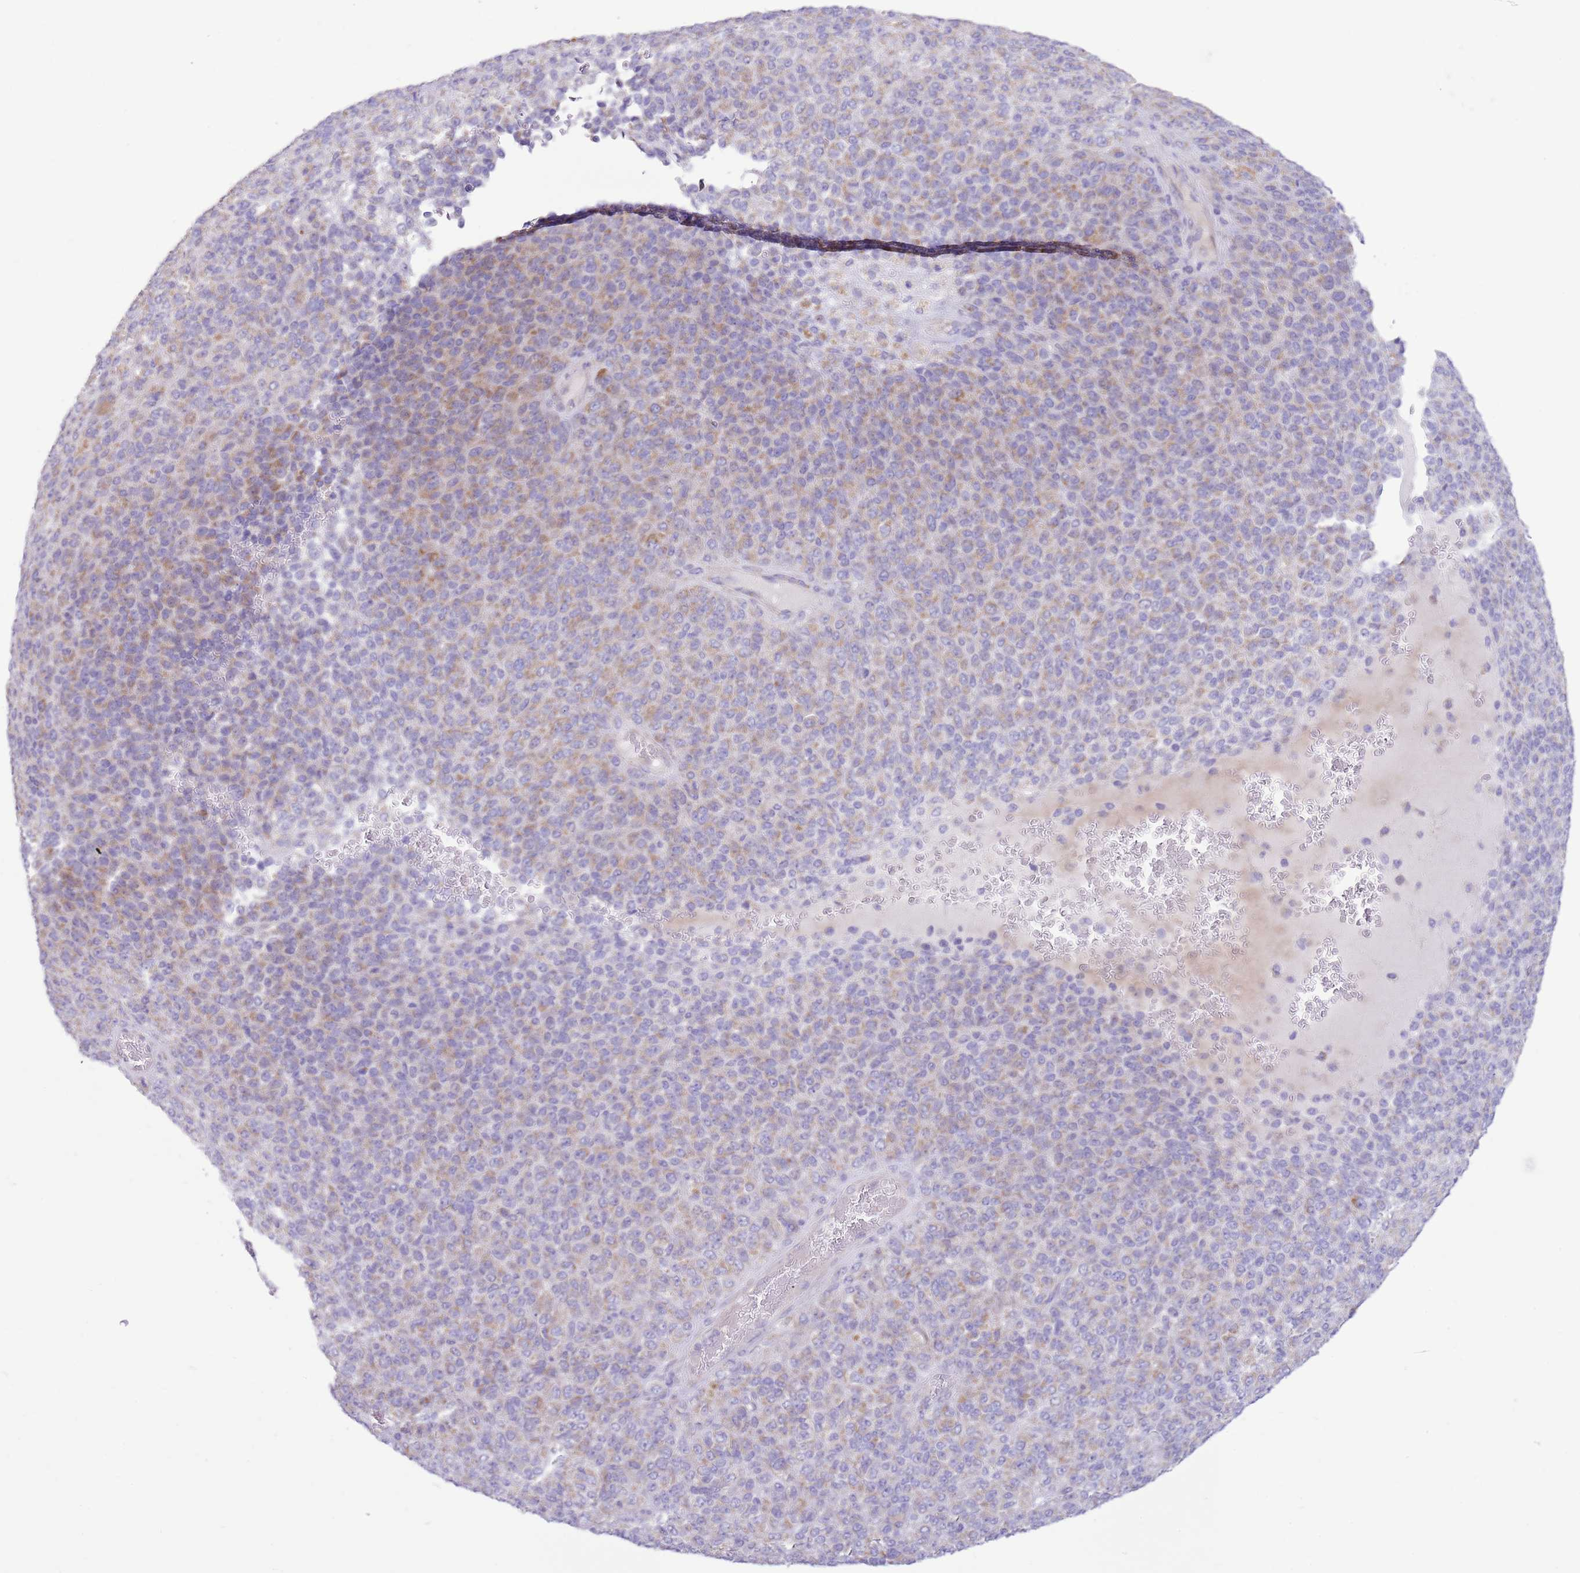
{"staining": {"intensity": "moderate", "quantity": "25%-75%", "location": "cytoplasmic/membranous"}, "tissue": "melanoma", "cell_type": "Tumor cells", "image_type": "cancer", "snomed": [{"axis": "morphology", "description": "Malignant melanoma, Metastatic site"}, {"axis": "topography", "description": "Brain"}], "caption": "IHC photomicrograph of neoplastic tissue: human malignant melanoma (metastatic site) stained using IHC reveals medium levels of moderate protein expression localized specifically in the cytoplasmic/membranous of tumor cells, appearing as a cytoplasmic/membranous brown color.", "gene": "OAZ2", "patient": {"sex": "female", "age": 56}}